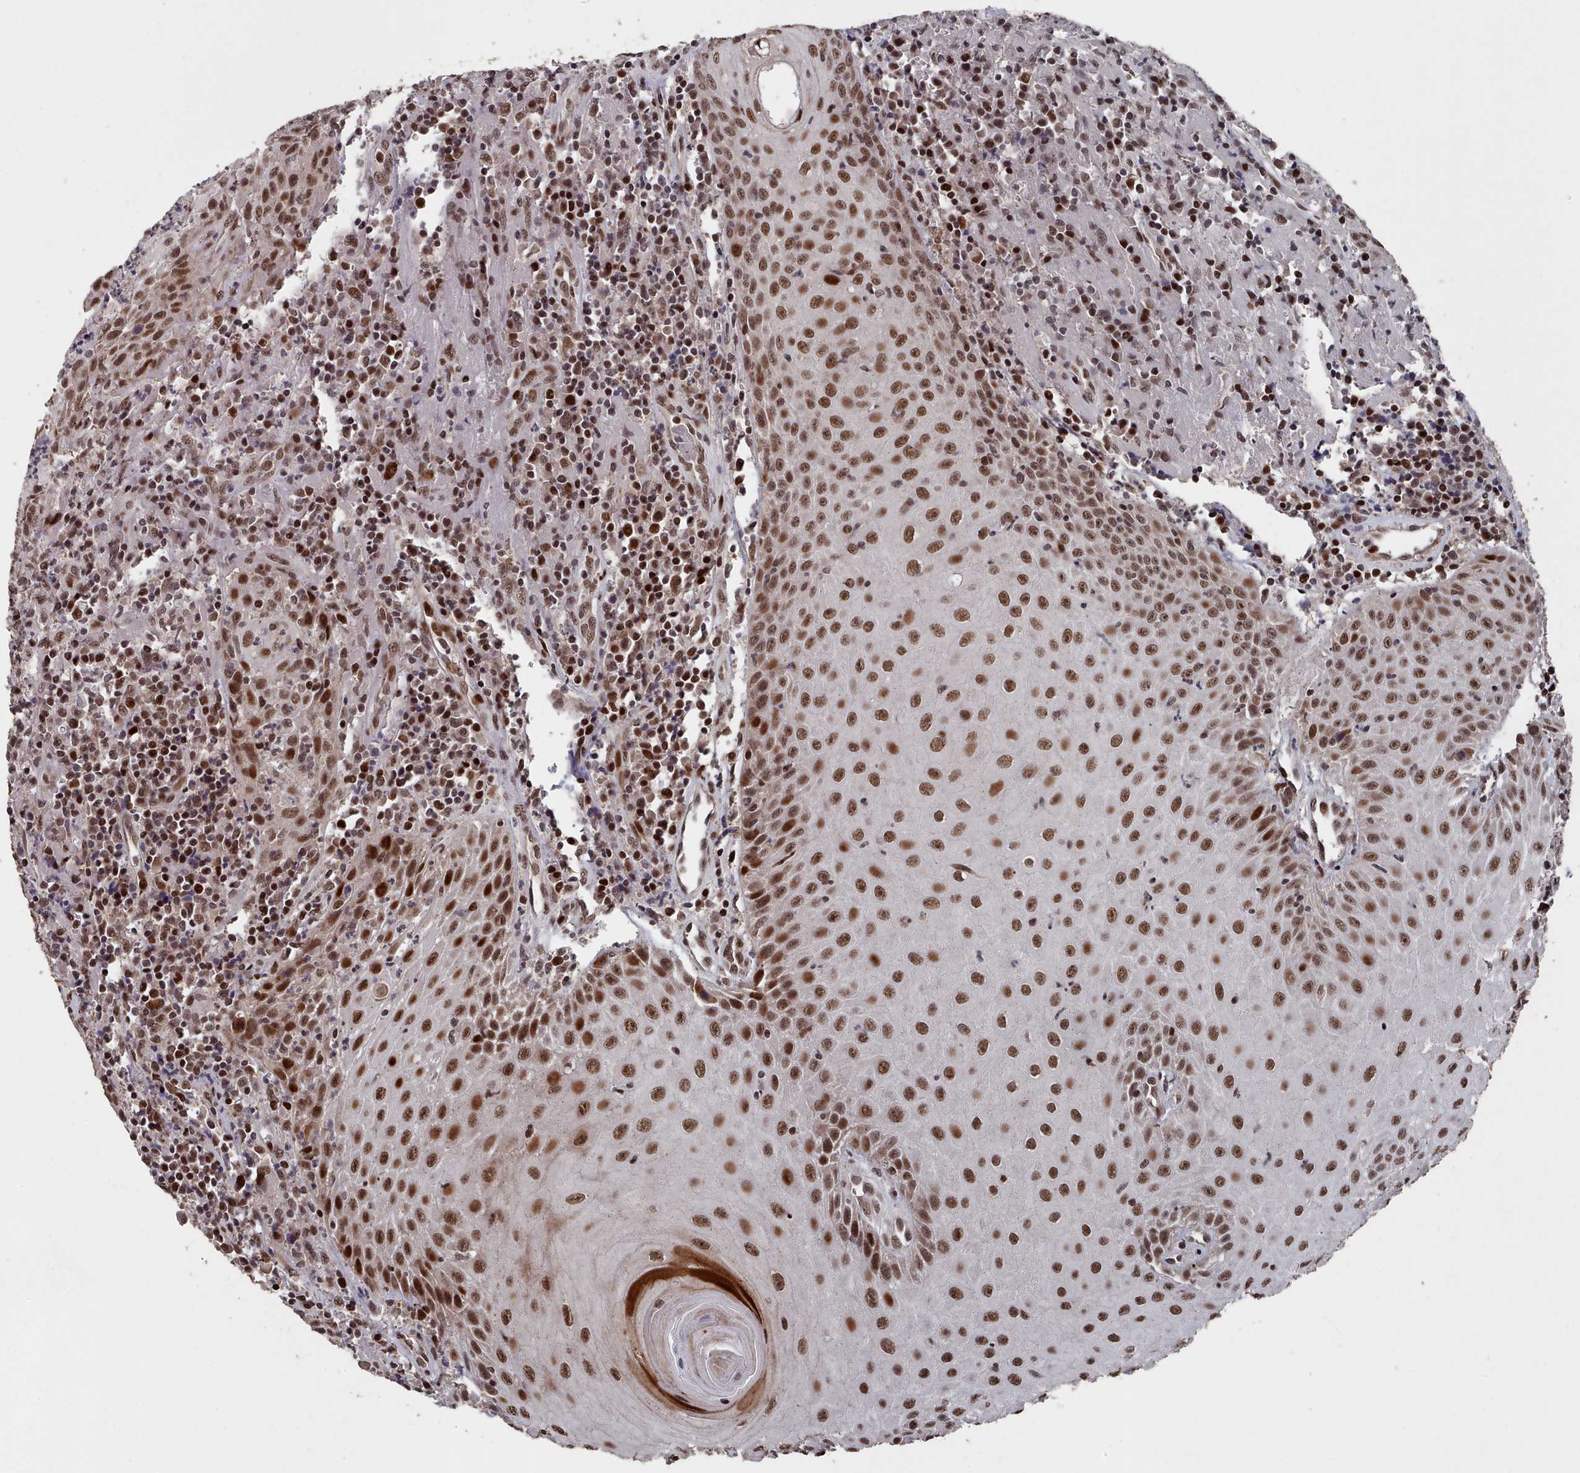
{"staining": {"intensity": "strong", "quantity": ">75%", "location": "nuclear"}, "tissue": "head and neck cancer", "cell_type": "Tumor cells", "image_type": "cancer", "snomed": [{"axis": "morphology", "description": "Normal tissue, NOS"}, {"axis": "morphology", "description": "Squamous cell carcinoma, NOS"}, {"axis": "topography", "description": "Oral tissue"}, {"axis": "topography", "description": "Head-Neck"}], "caption": "High-magnification brightfield microscopy of squamous cell carcinoma (head and neck) stained with DAB (3,3'-diaminobenzidine) (brown) and counterstained with hematoxylin (blue). tumor cells exhibit strong nuclear staining is appreciated in about>75% of cells.", "gene": "PNRC2", "patient": {"sex": "female", "age": 70}}